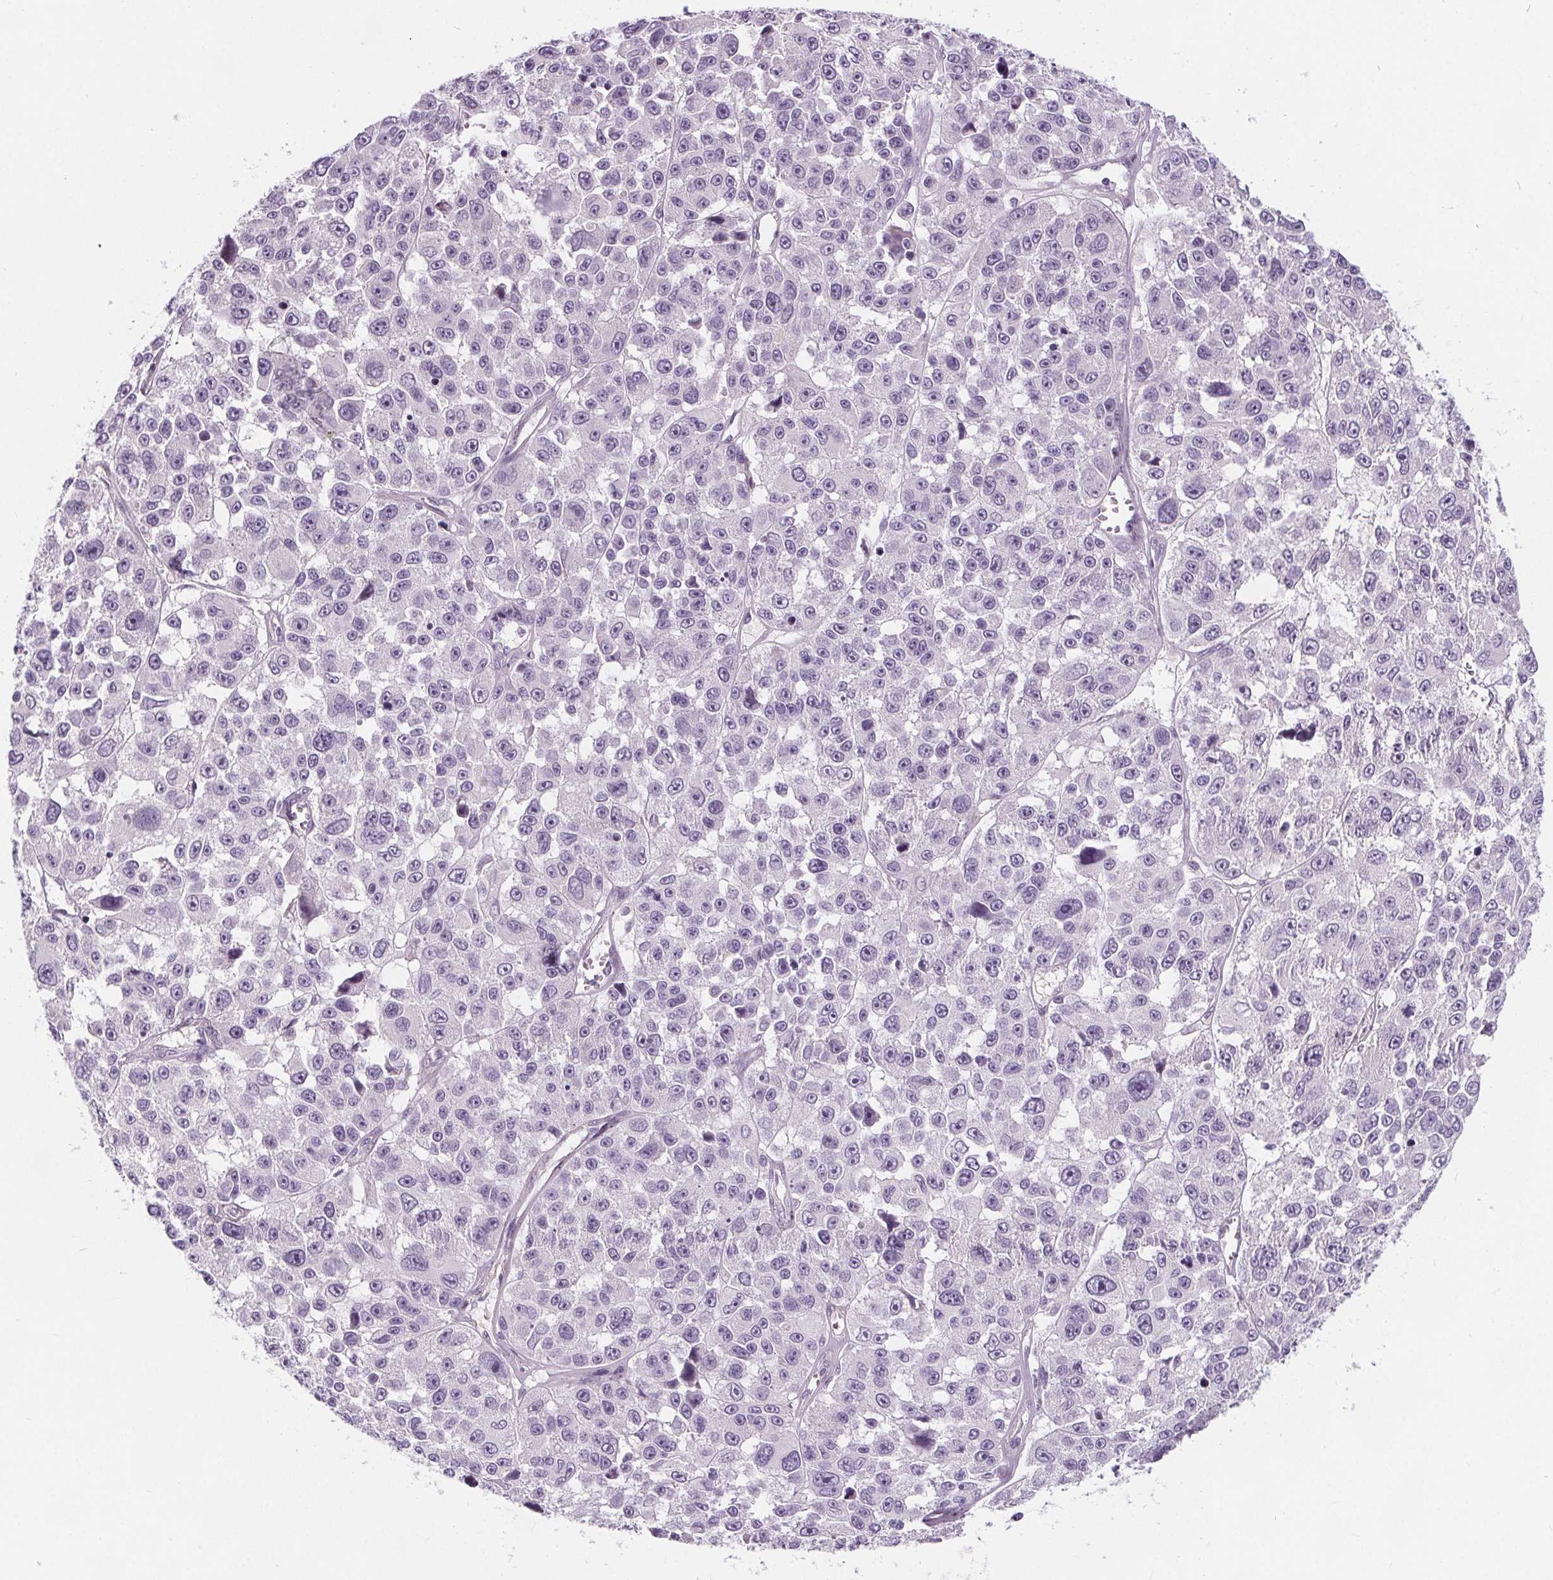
{"staining": {"intensity": "negative", "quantity": "none", "location": "none"}, "tissue": "melanoma", "cell_type": "Tumor cells", "image_type": "cancer", "snomed": [{"axis": "morphology", "description": "Malignant melanoma, NOS"}, {"axis": "topography", "description": "Skin"}], "caption": "High power microscopy micrograph of an immunohistochemistry histopathology image of malignant melanoma, revealing no significant staining in tumor cells.", "gene": "HAAO", "patient": {"sex": "female", "age": 66}}